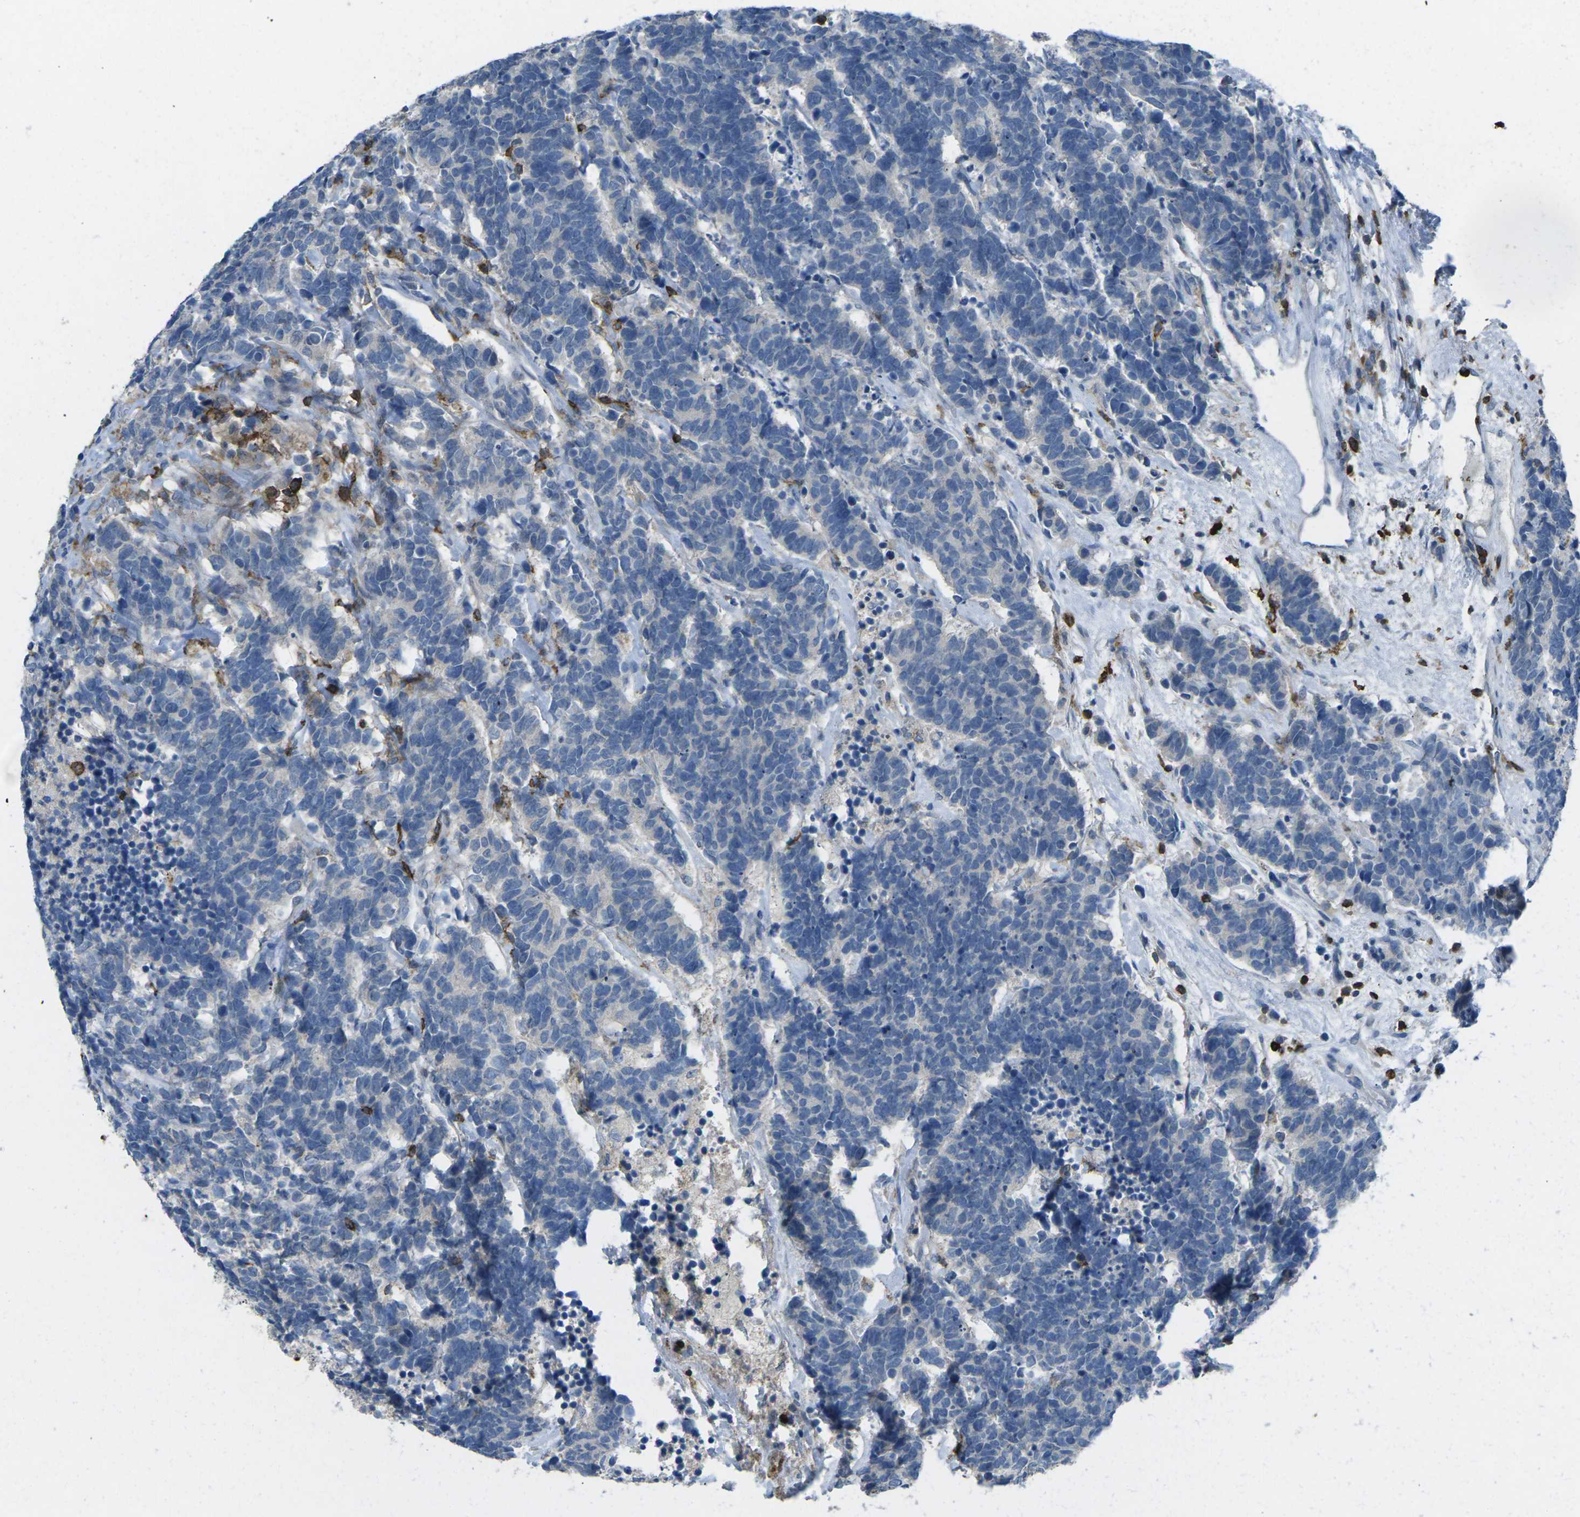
{"staining": {"intensity": "negative", "quantity": "none", "location": "none"}, "tissue": "carcinoid", "cell_type": "Tumor cells", "image_type": "cancer", "snomed": [{"axis": "morphology", "description": "Carcinoma, NOS"}, {"axis": "morphology", "description": "Carcinoid, malignant, NOS"}, {"axis": "topography", "description": "Urinary bladder"}], "caption": "Immunohistochemical staining of malignant carcinoid reveals no significant positivity in tumor cells.", "gene": "CD19", "patient": {"sex": "male", "age": 57}}